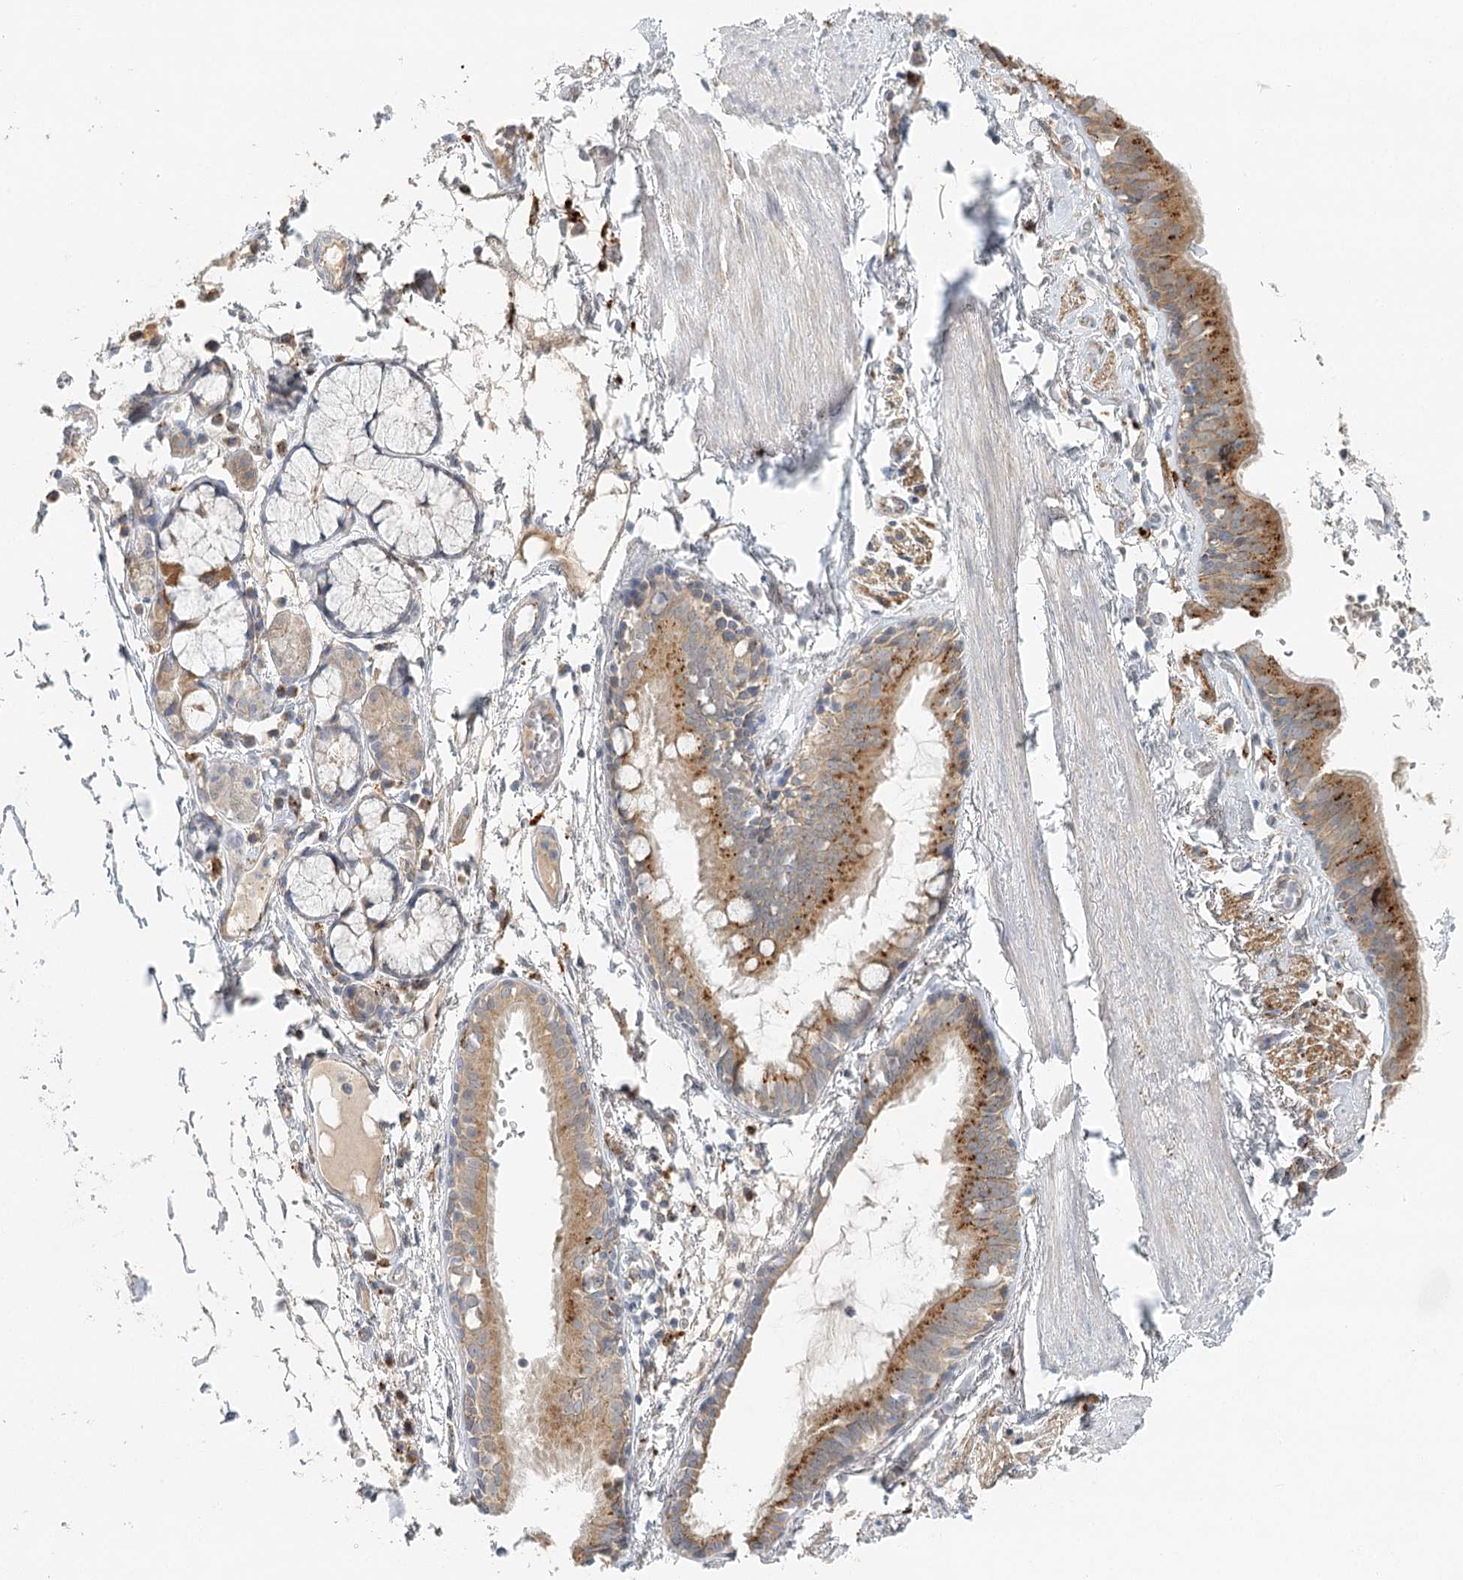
{"staining": {"intensity": "weak", "quantity": ">75%", "location": "cytoplasmic/membranous"}, "tissue": "adipose tissue", "cell_type": "Adipocytes", "image_type": "normal", "snomed": [{"axis": "morphology", "description": "Normal tissue, NOS"}, {"axis": "topography", "description": "Cartilage tissue"}], "caption": "DAB (3,3'-diaminobenzidine) immunohistochemical staining of normal human adipose tissue shows weak cytoplasmic/membranous protein positivity in about >75% of adipocytes.", "gene": "VSIG1", "patient": {"sex": "female", "age": 63}}